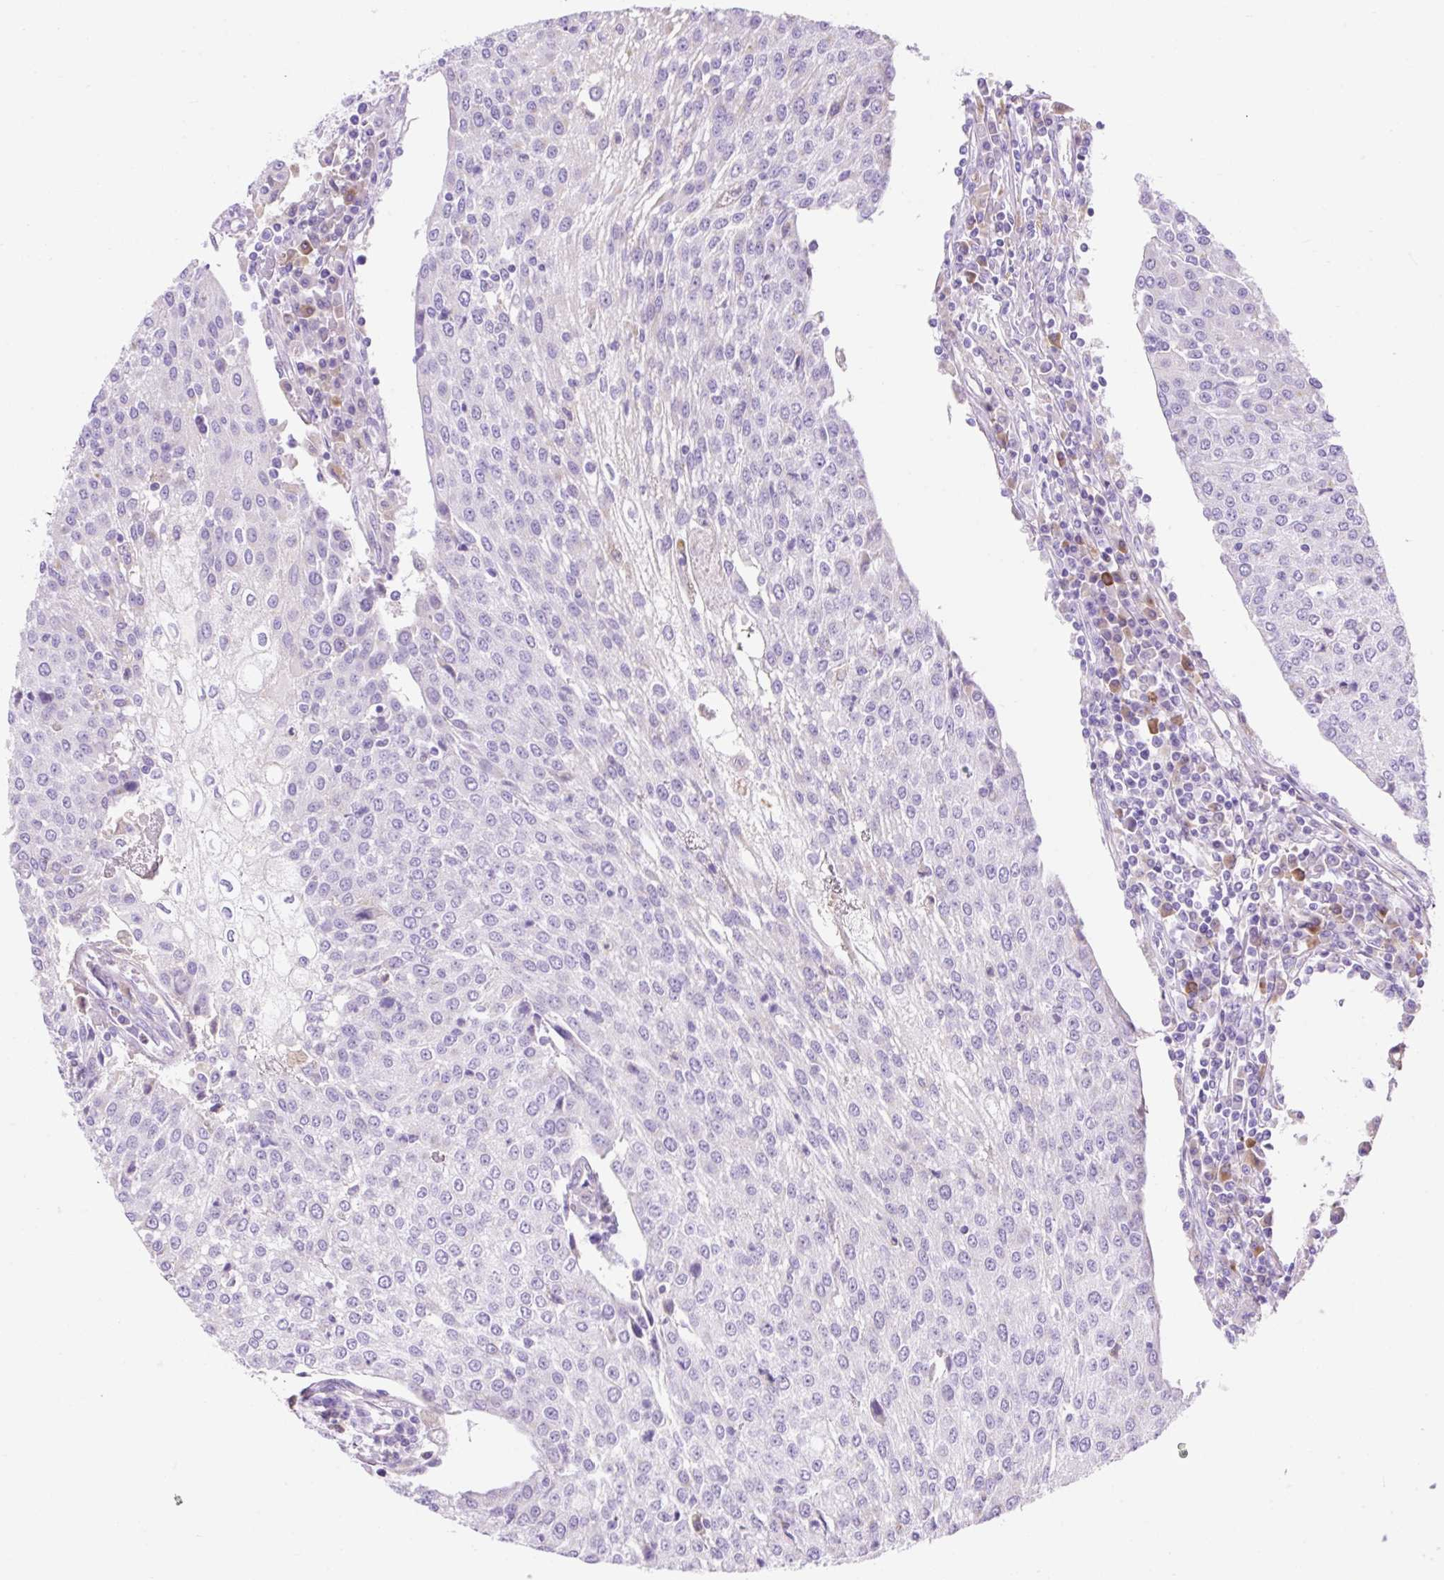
{"staining": {"intensity": "negative", "quantity": "none", "location": "none"}, "tissue": "urothelial cancer", "cell_type": "Tumor cells", "image_type": "cancer", "snomed": [{"axis": "morphology", "description": "Urothelial carcinoma, High grade"}, {"axis": "topography", "description": "Urinary bladder"}], "caption": "DAB (3,3'-diaminobenzidine) immunohistochemical staining of human urothelial cancer demonstrates no significant positivity in tumor cells.", "gene": "HEXB", "patient": {"sex": "female", "age": 85}}